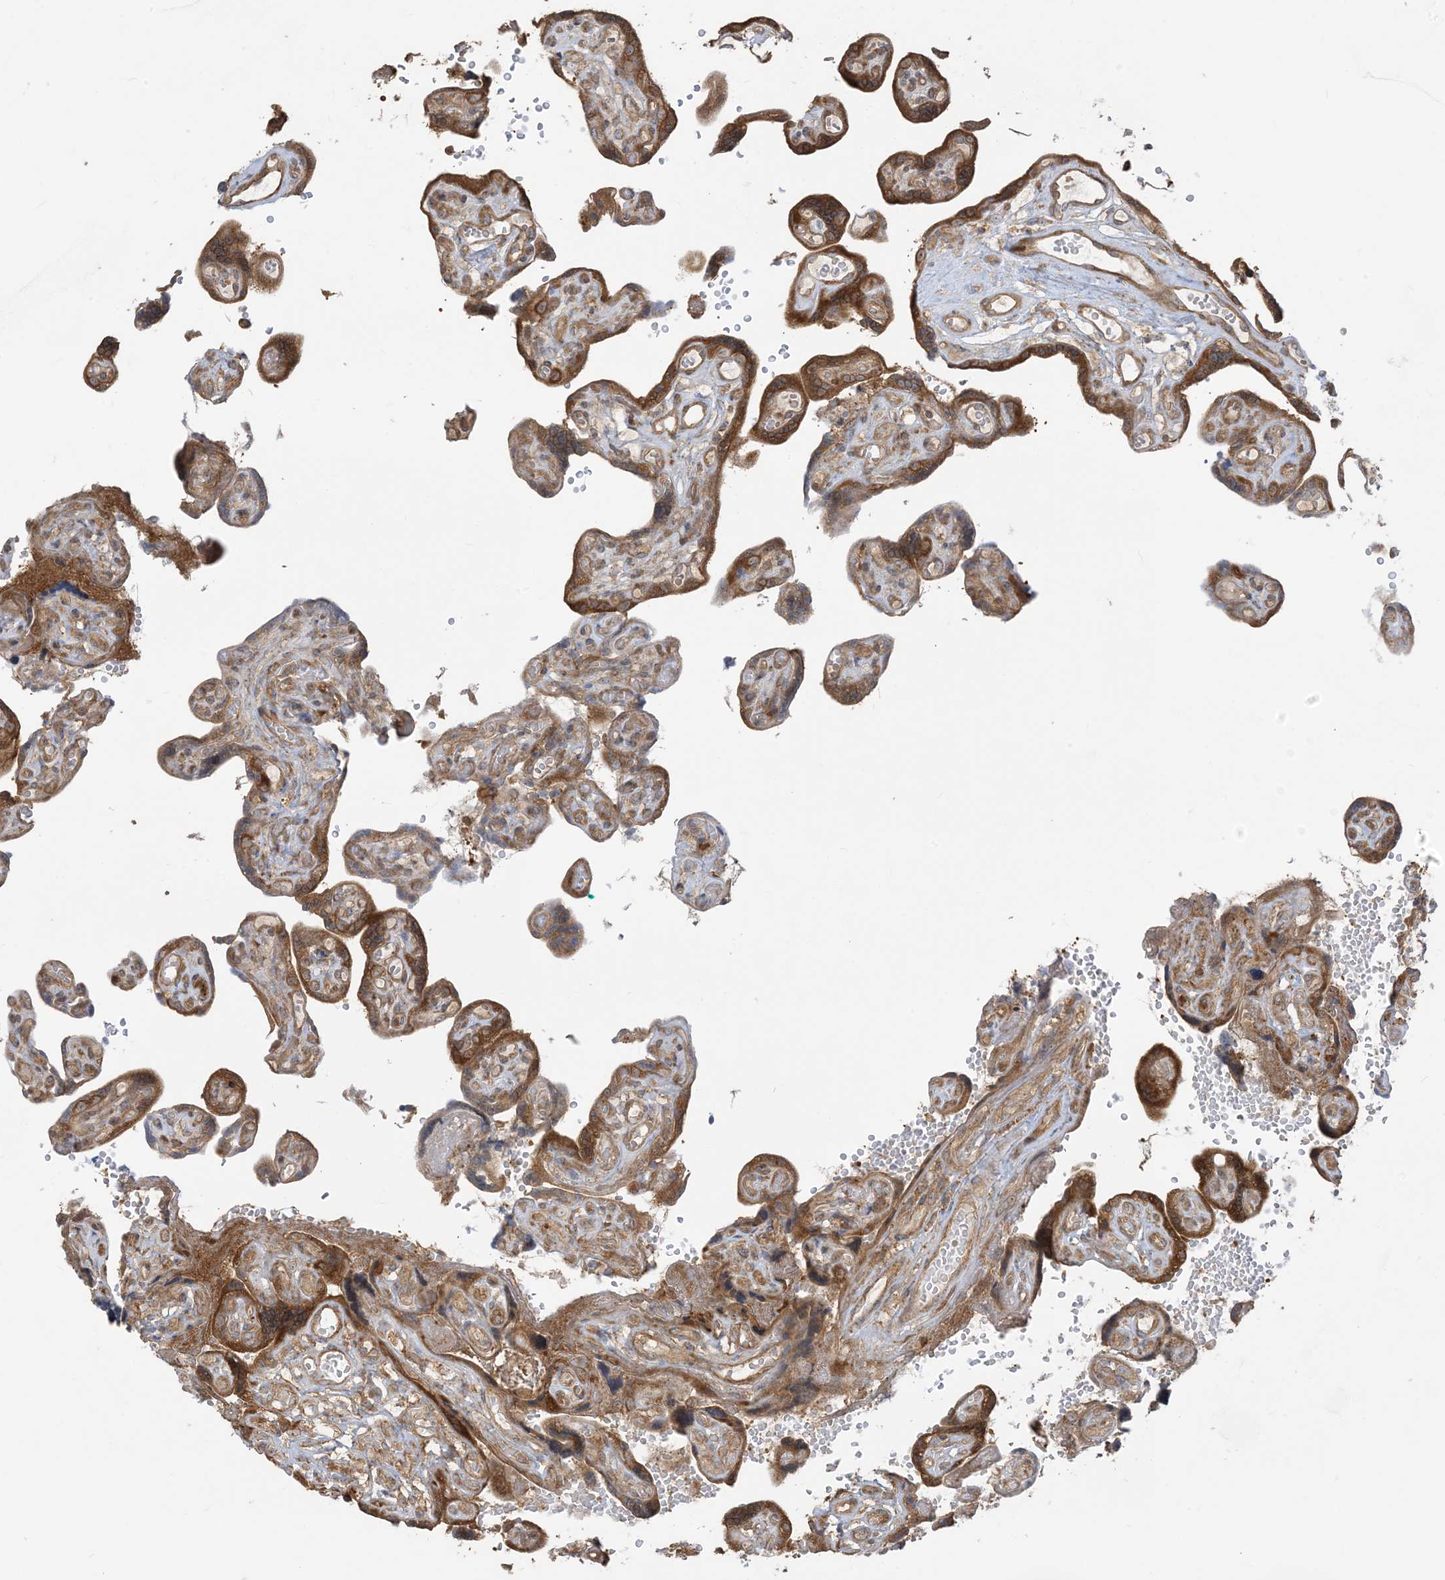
{"staining": {"intensity": "moderate", "quantity": ">75%", "location": "cytoplasmic/membranous"}, "tissue": "placenta", "cell_type": "Trophoblastic cells", "image_type": "normal", "snomed": [{"axis": "morphology", "description": "Normal tissue, NOS"}, {"axis": "topography", "description": "Placenta"}], "caption": "Unremarkable placenta reveals moderate cytoplasmic/membranous positivity in about >75% of trophoblastic cells.", "gene": "SRP72", "patient": {"sex": "female", "age": 30}}